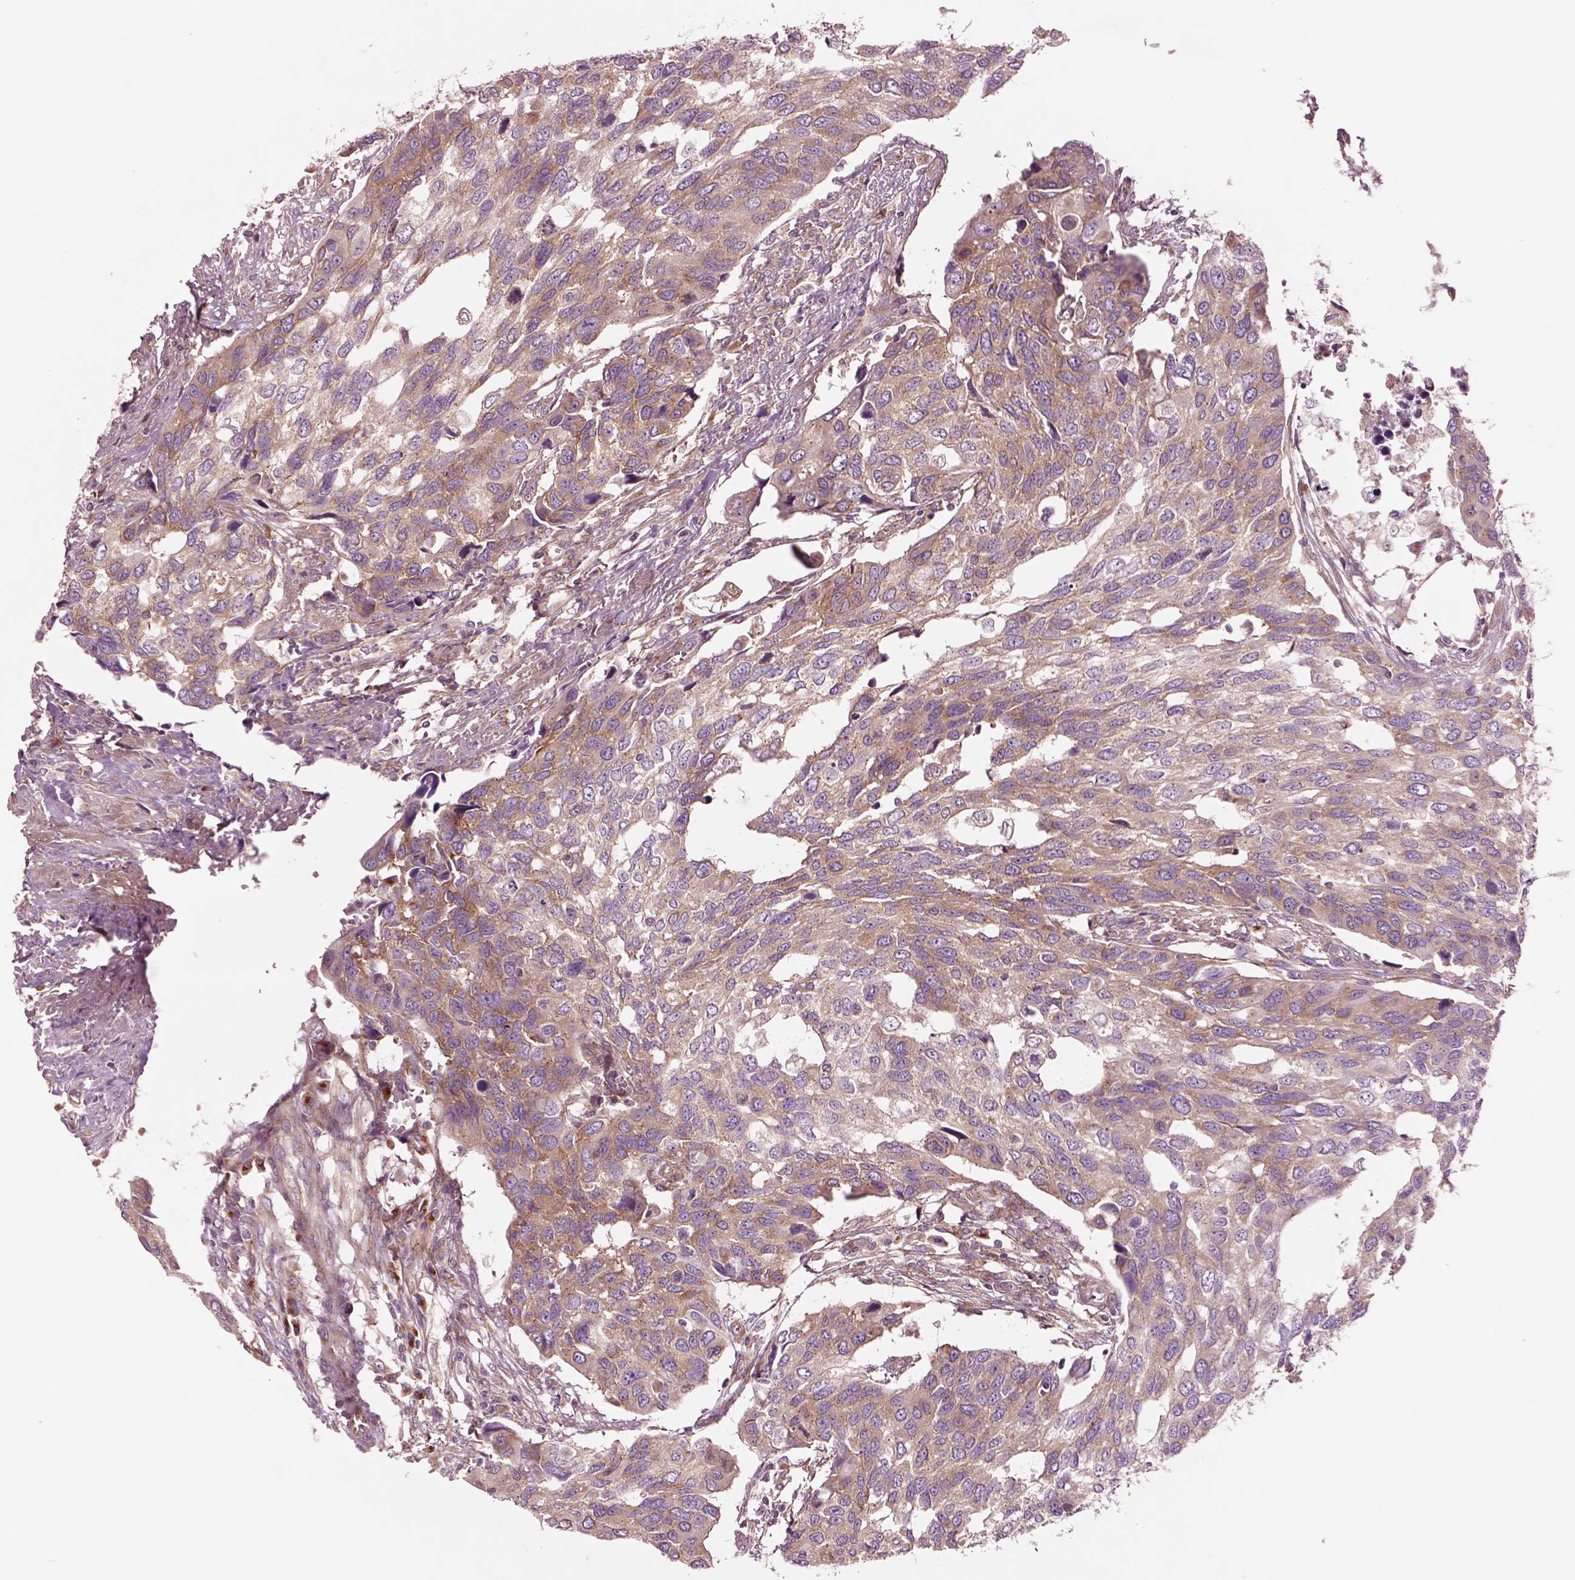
{"staining": {"intensity": "moderate", "quantity": ">75%", "location": "cytoplasmic/membranous"}, "tissue": "urothelial cancer", "cell_type": "Tumor cells", "image_type": "cancer", "snomed": [{"axis": "morphology", "description": "Urothelial carcinoma, High grade"}, {"axis": "topography", "description": "Urinary bladder"}], "caption": "Human urothelial carcinoma (high-grade) stained with a protein marker reveals moderate staining in tumor cells.", "gene": "SEC23A", "patient": {"sex": "male", "age": 60}}